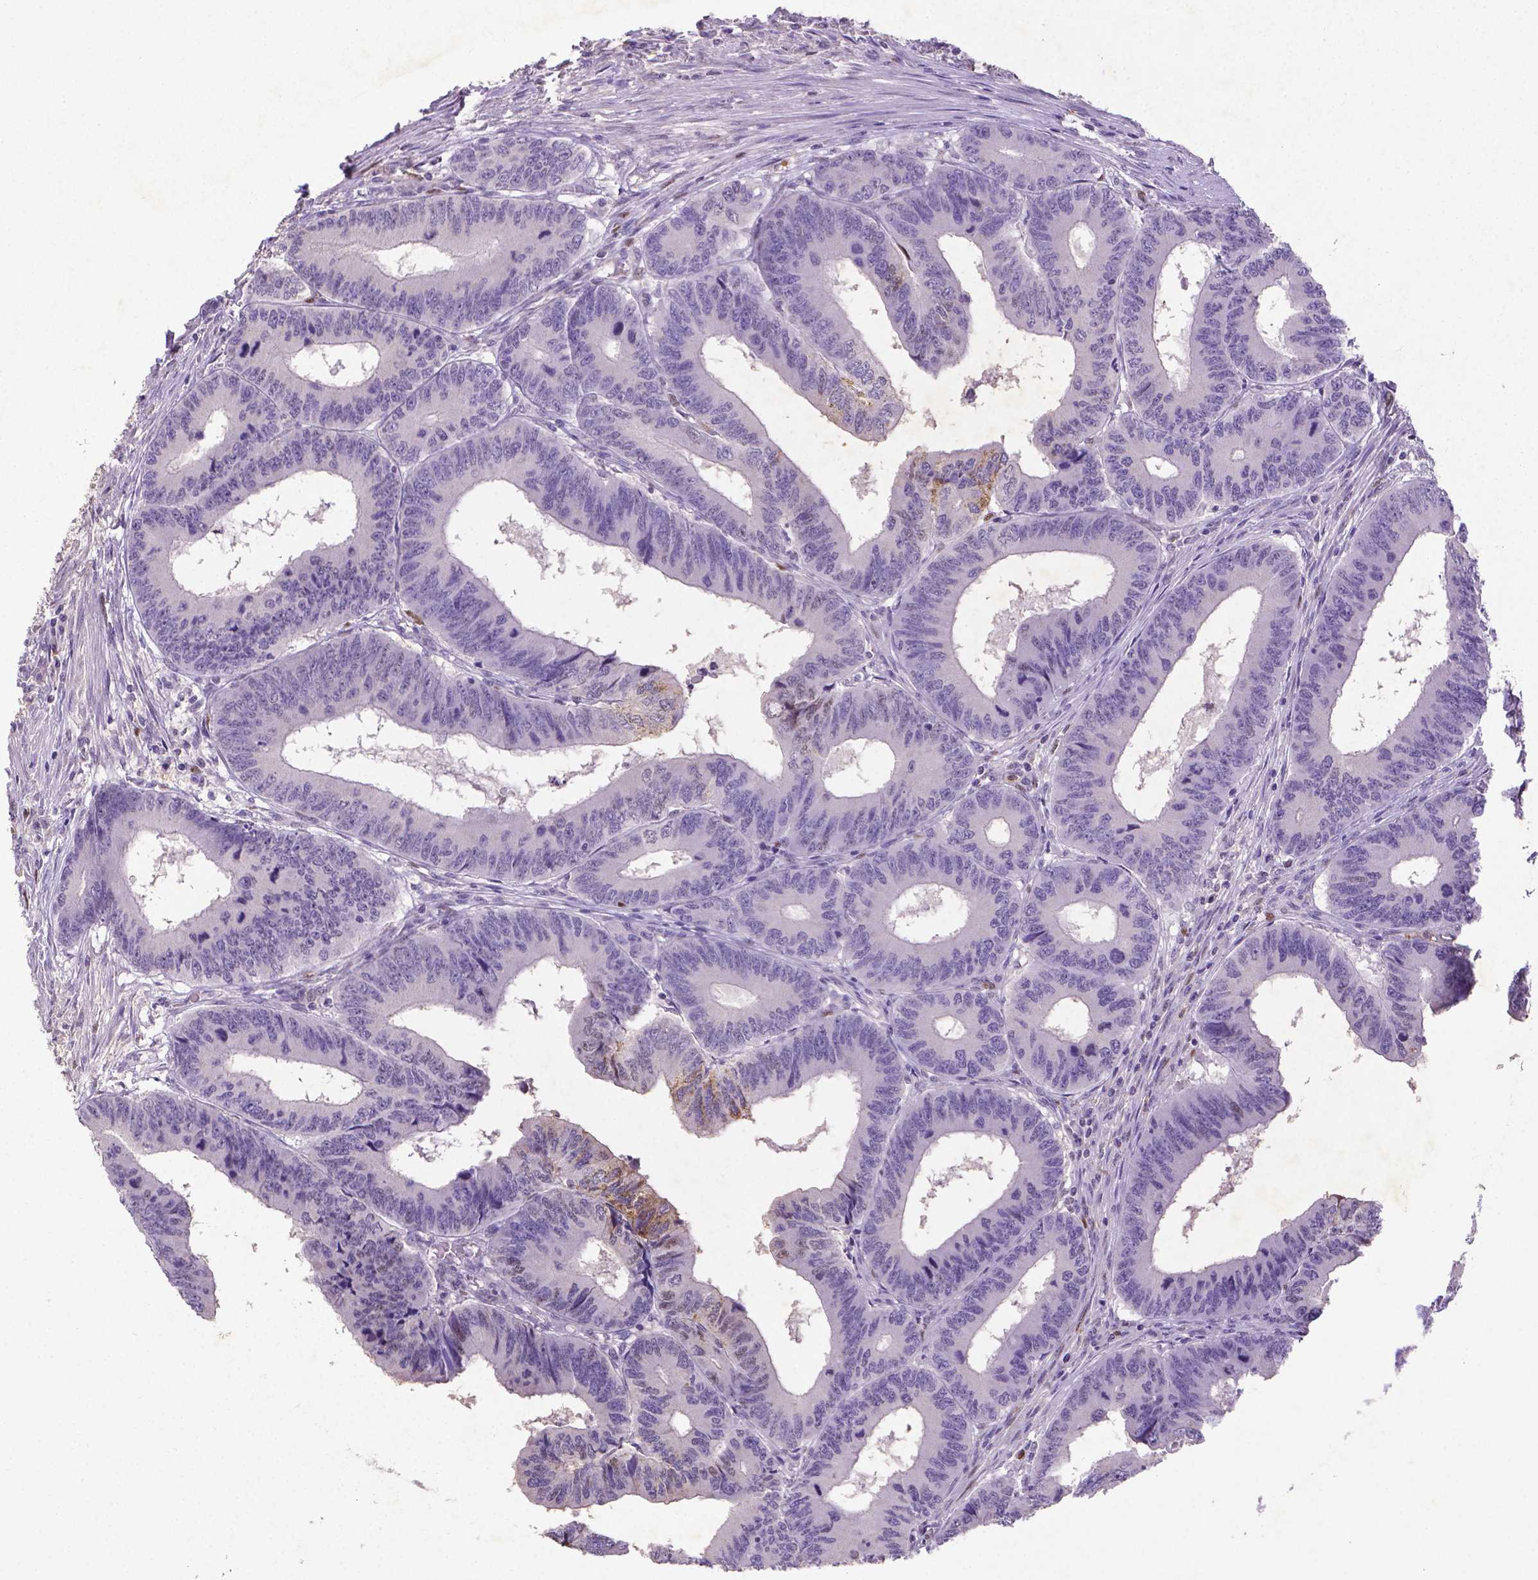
{"staining": {"intensity": "moderate", "quantity": "<25%", "location": "cytoplasmic/membranous"}, "tissue": "colorectal cancer", "cell_type": "Tumor cells", "image_type": "cancer", "snomed": [{"axis": "morphology", "description": "Adenocarcinoma, NOS"}, {"axis": "topography", "description": "Colon"}], "caption": "Tumor cells demonstrate low levels of moderate cytoplasmic/membranous positivity in about <25% of cells in human colorectal adenocarcinoma.", "gene": "CDKN1A", "patient": {"sex": "male", "age": 53}}